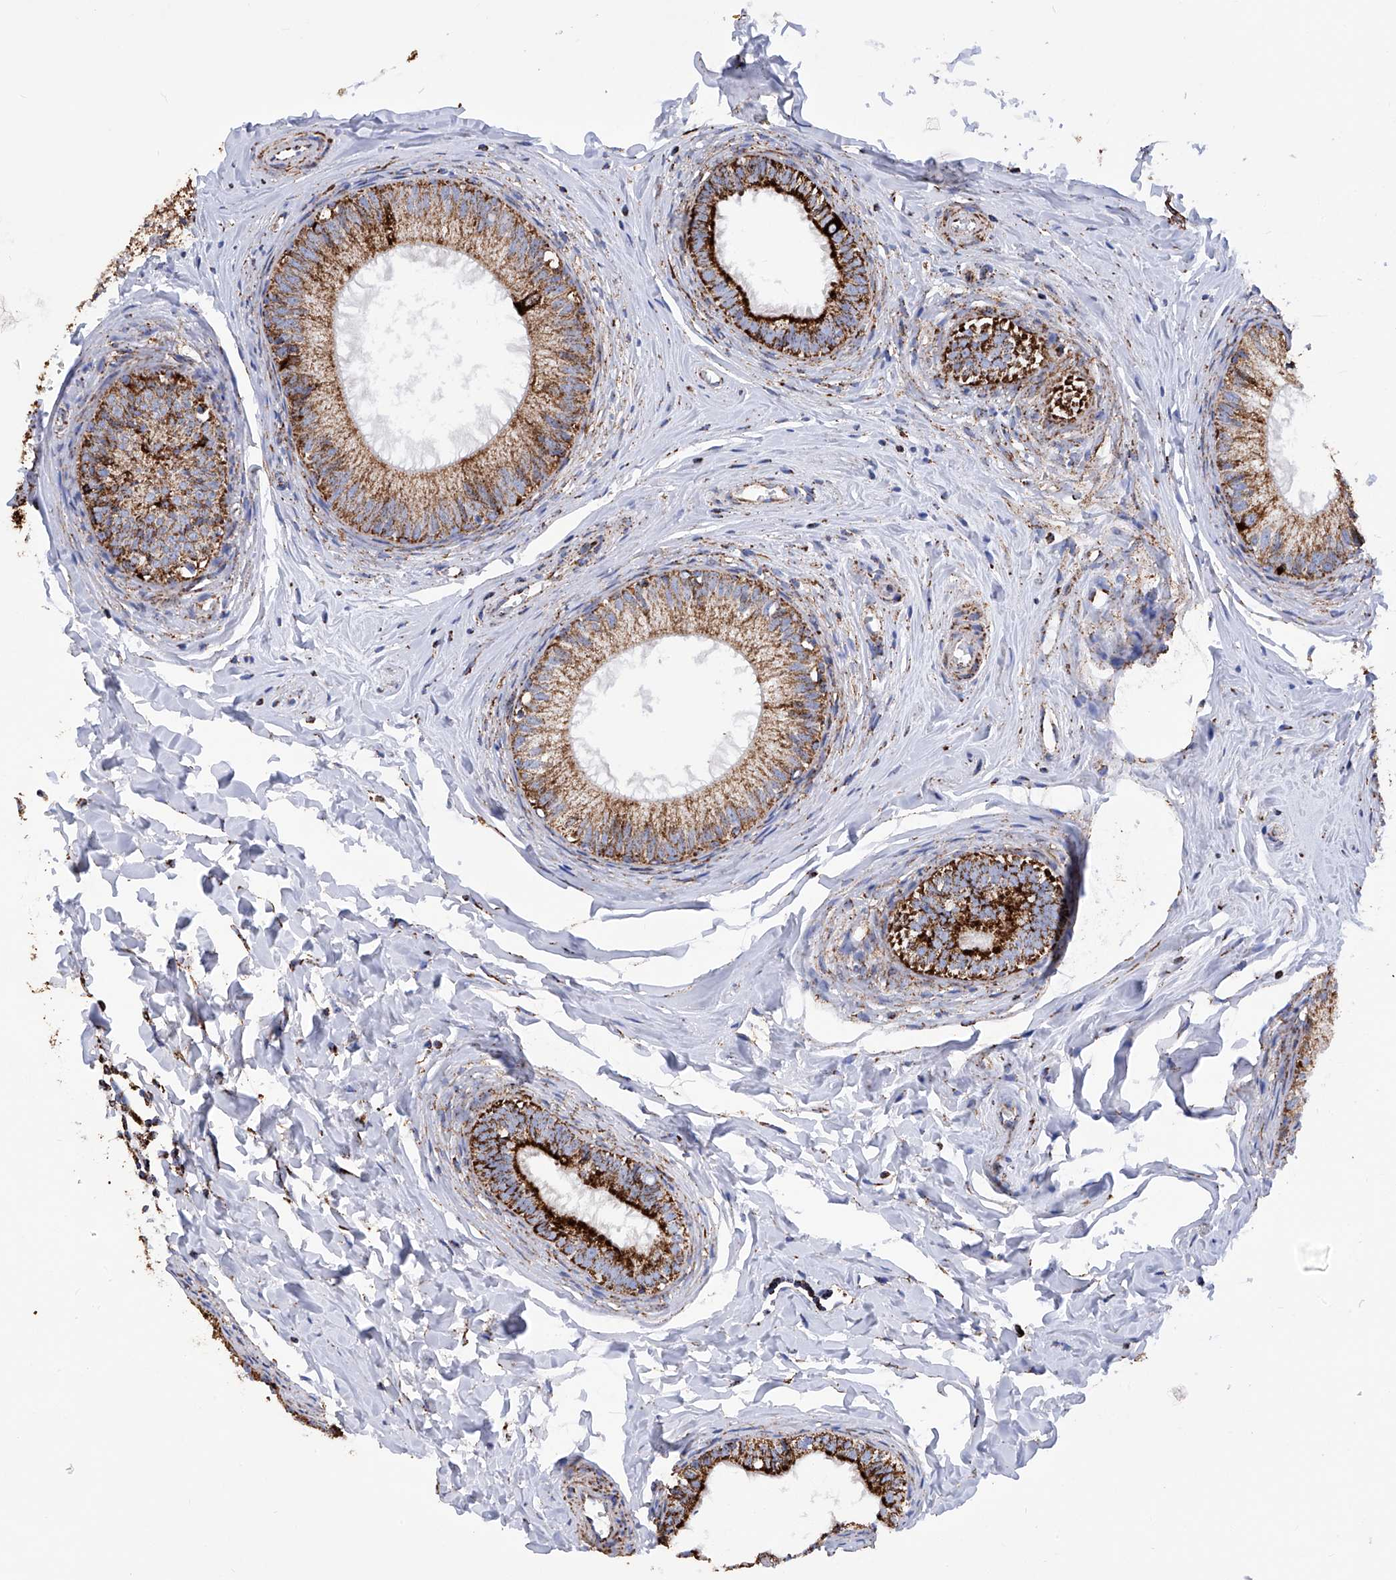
{"staining": {"intensity": "strong", "quantity": ">75%", "location": "cytoplasmic/membranous"}, "tissue": "epididymis", "cell_type": "Glandular cells", "image_type": "normal", "snomed": [{"axis": "morphology", "description": "Normal tissue, NOS"}, {"axis": "topography", "description": "Epididymis"}], "caption": "DAB immunohistochemical staining of normal epididymis displays strong cytoplasmic/membranous protein expression in approximately >75% of glandular cells. (DAB (3,3'-diaminobenzidine) = brown stain, brightfield microscopy at high magnification).", "gene": "ATP5PF", "patient": {"sex": "male", "age": 34}}